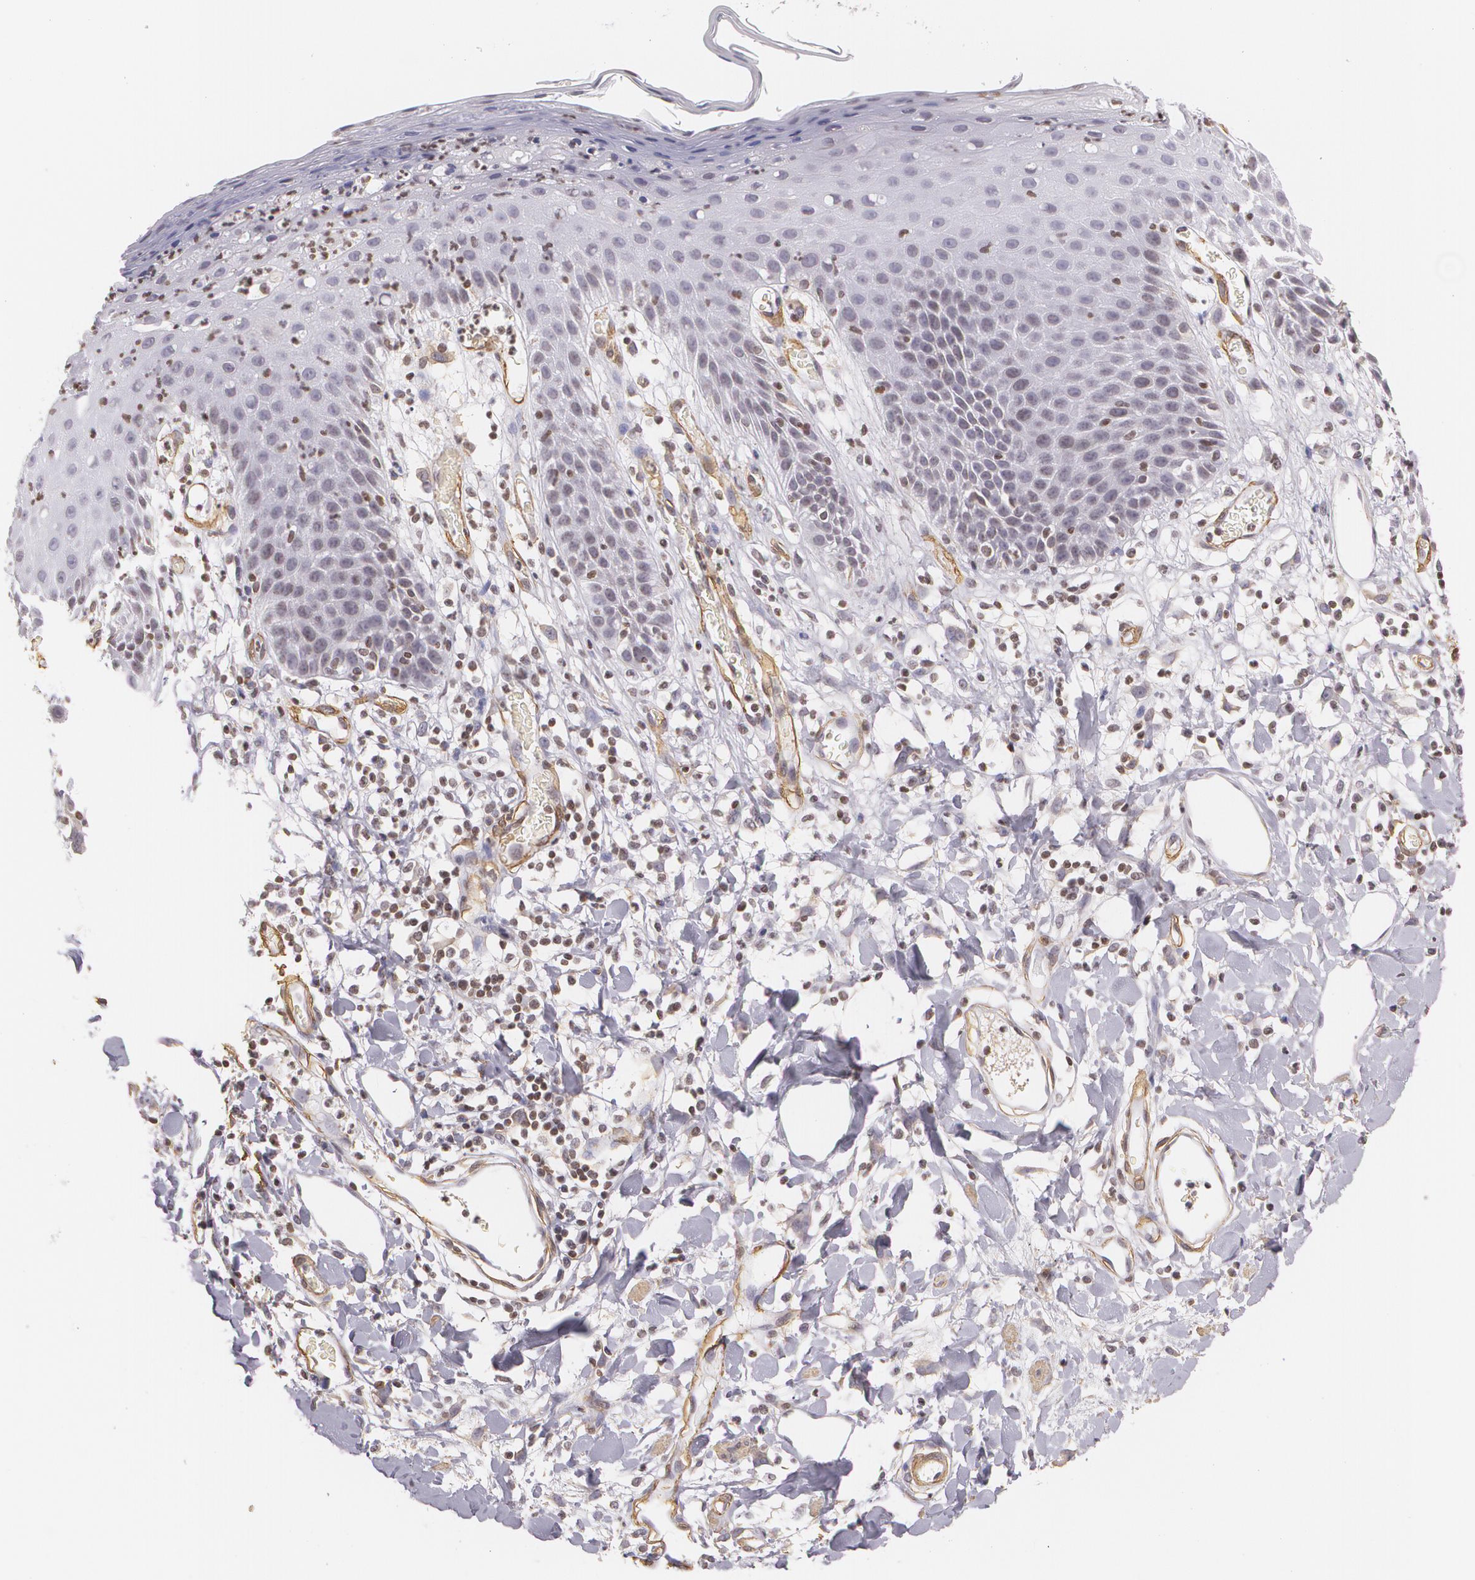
{"staining": {"intensity": "weak", "quantity": "<25%", "location": "nuclear"}, "tissue": "skin", "cell_type": "Epidermal cells", "image_type": "normal", "snomed": [{"axis": "morphology", "description": "Normal tissue, NOS"}, {"axis": "topography", "description": "Vulva"}, {"axis": "topography", "description": "Peripheral nerve tissue"}], "caption": "Benign skin was stained to show a protein in brown. There is no significant expression in epidermal cells.", "gene": "VAMP1", "patient": {"sex": "female", "age": 68}}